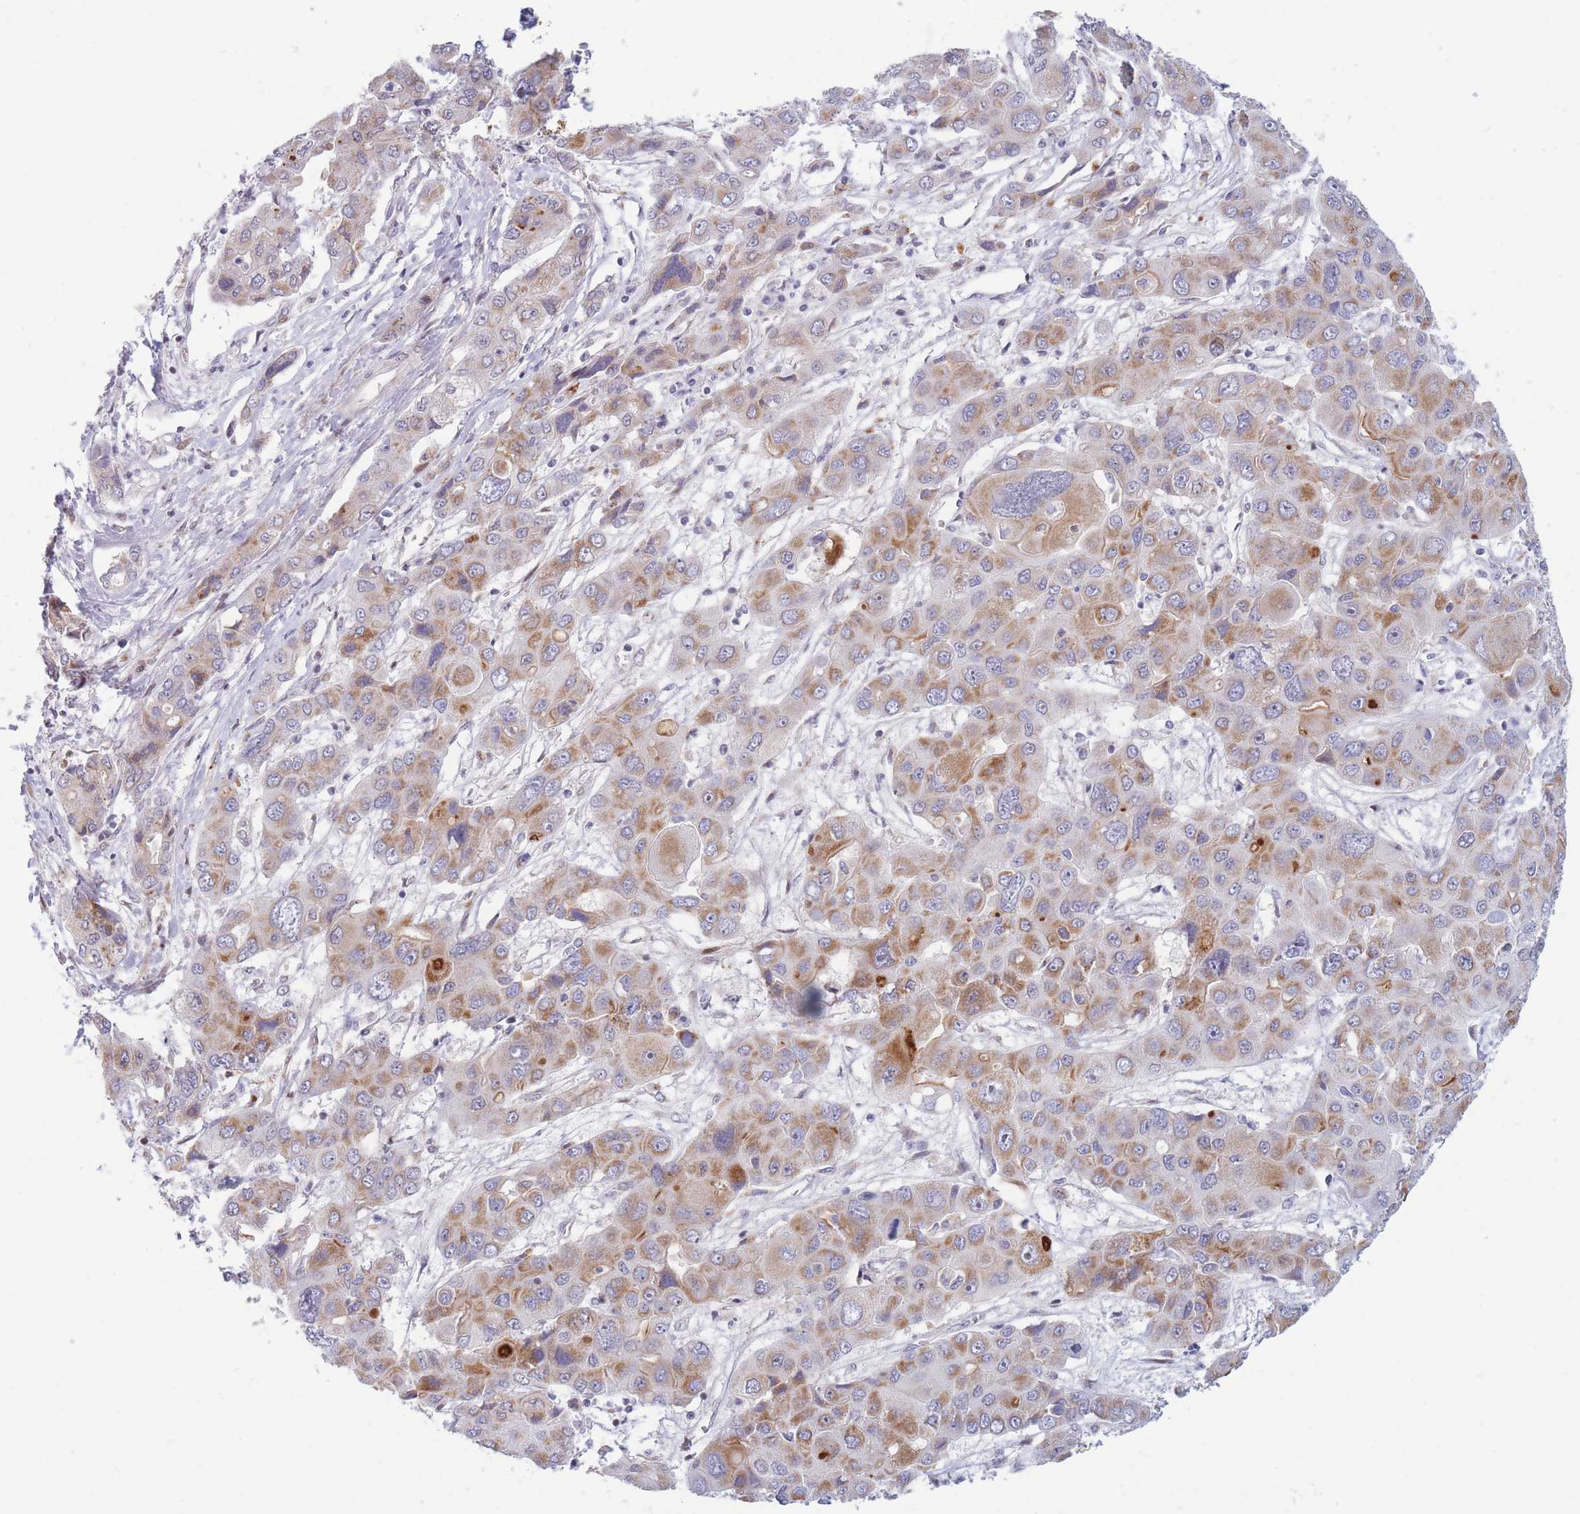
{"staining": {"intensity": "moderate", "quantity": "25%-75%", "location": "cytoplasmic/membranous"}, "tissue": "liver cancer", "cell_type": "Tumor cells", "image_type": "cancer", "snomed": [{"axis": "morphology", "description": "Cholangiocarcinoma"}, {"axis": "topography", "description": "Liver"}], "caption": "Tumor cells show moderate cytoplasmic/membranous staining in approximately 25%-75% of cells in liver cancer.", "gene": "MOB4", "patient": {"sex": "male", "age": 67}}